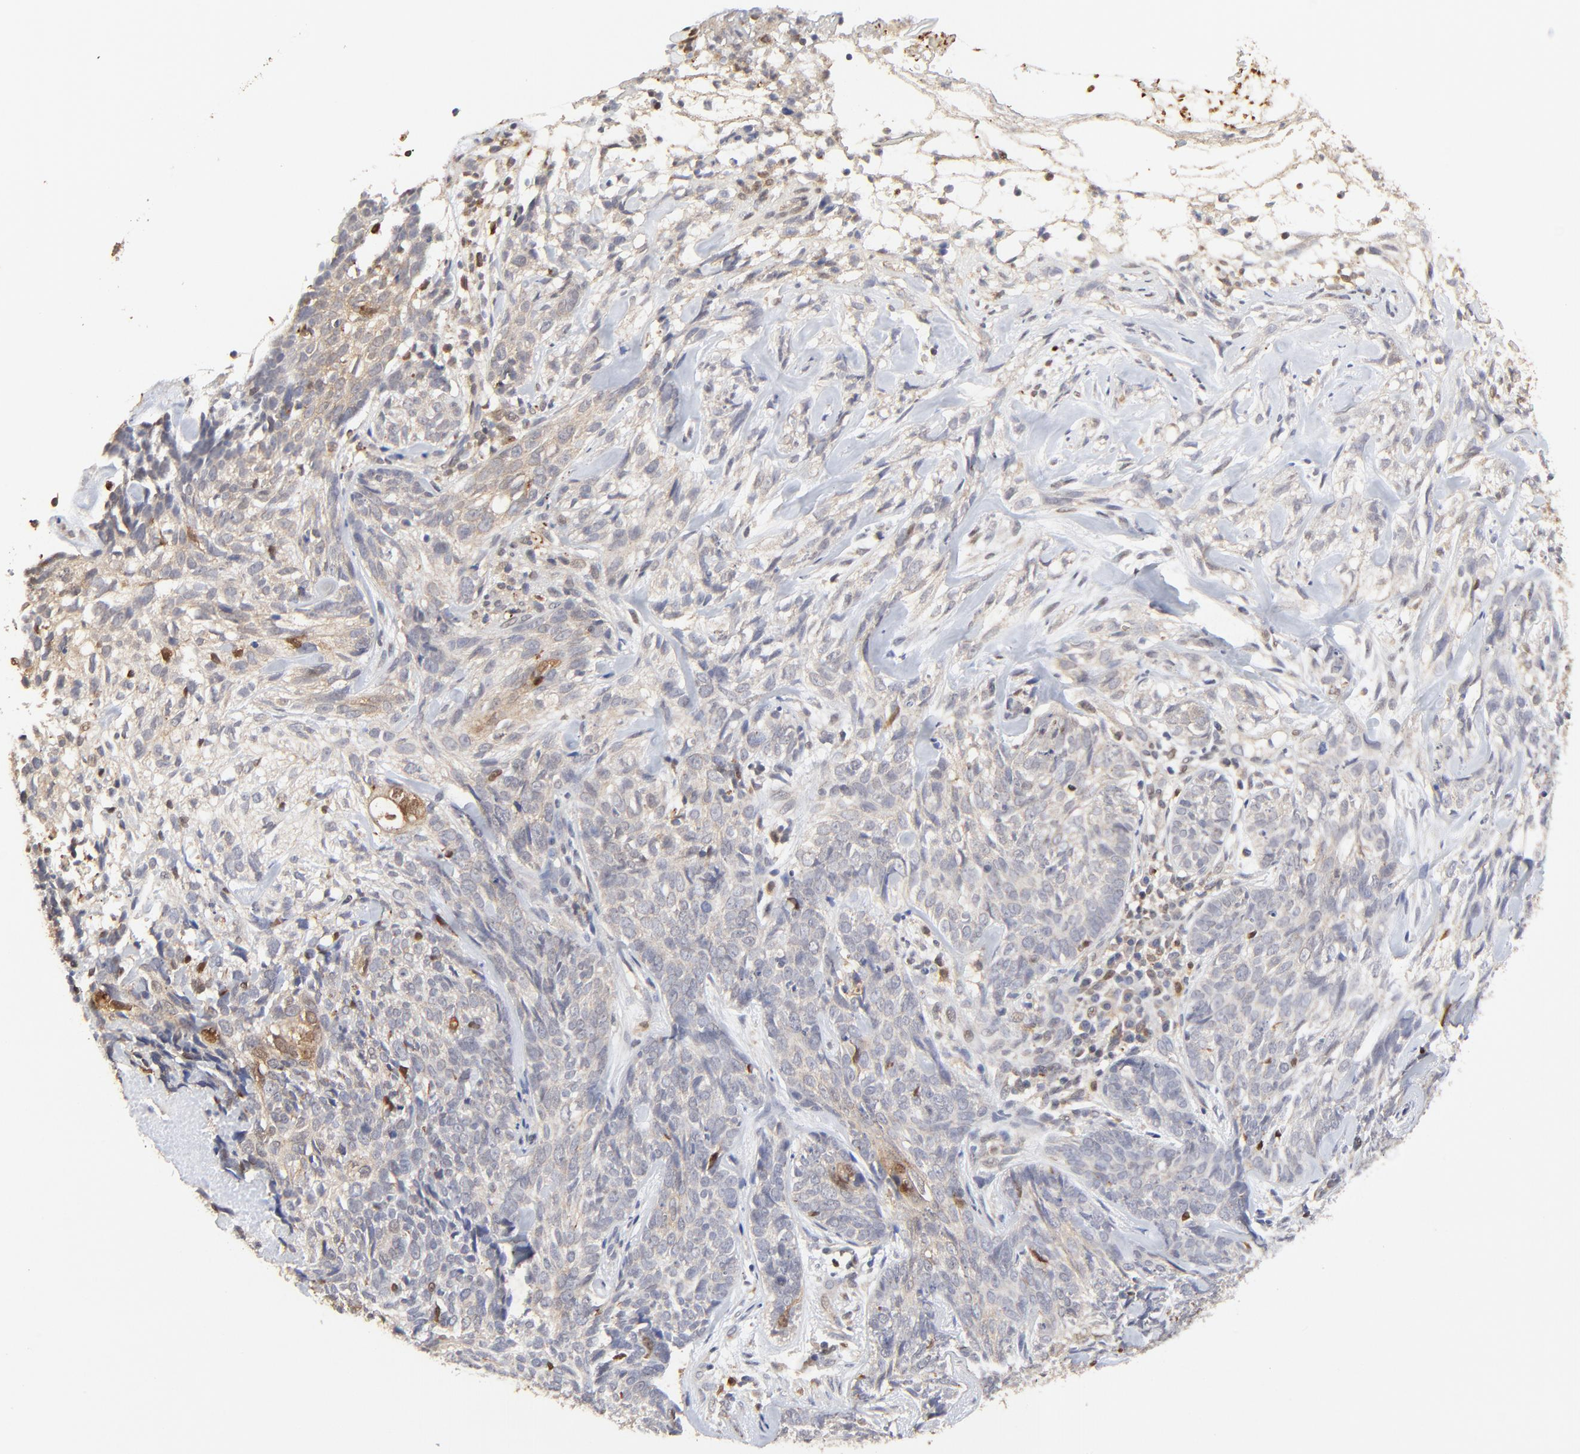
{"staining": {"intensity": "weak", "quantity": ">75%", "location": "cytoplasmic/membranous"}, "tissue": "skin cancer", "cell_type": "Tumor cells", "image_type": "cancer", "snomed": [{"axis": "morphology", "description": "Basal cell carcinoma"}, {"axis": "topography", "description": "Skin"}], "caption": "High-magnification brightfield microscopy of skin cancer (basal cell carcinoma) stained with DAB (brown) and counterstained with hematoxylin (blue). tumor cells exhibit weak cytoplasmic/membranous expression is appreciated in approximately>75% of cells.", "gene": "LGALS3", "patient": {"sex": "male", "age": 72}}